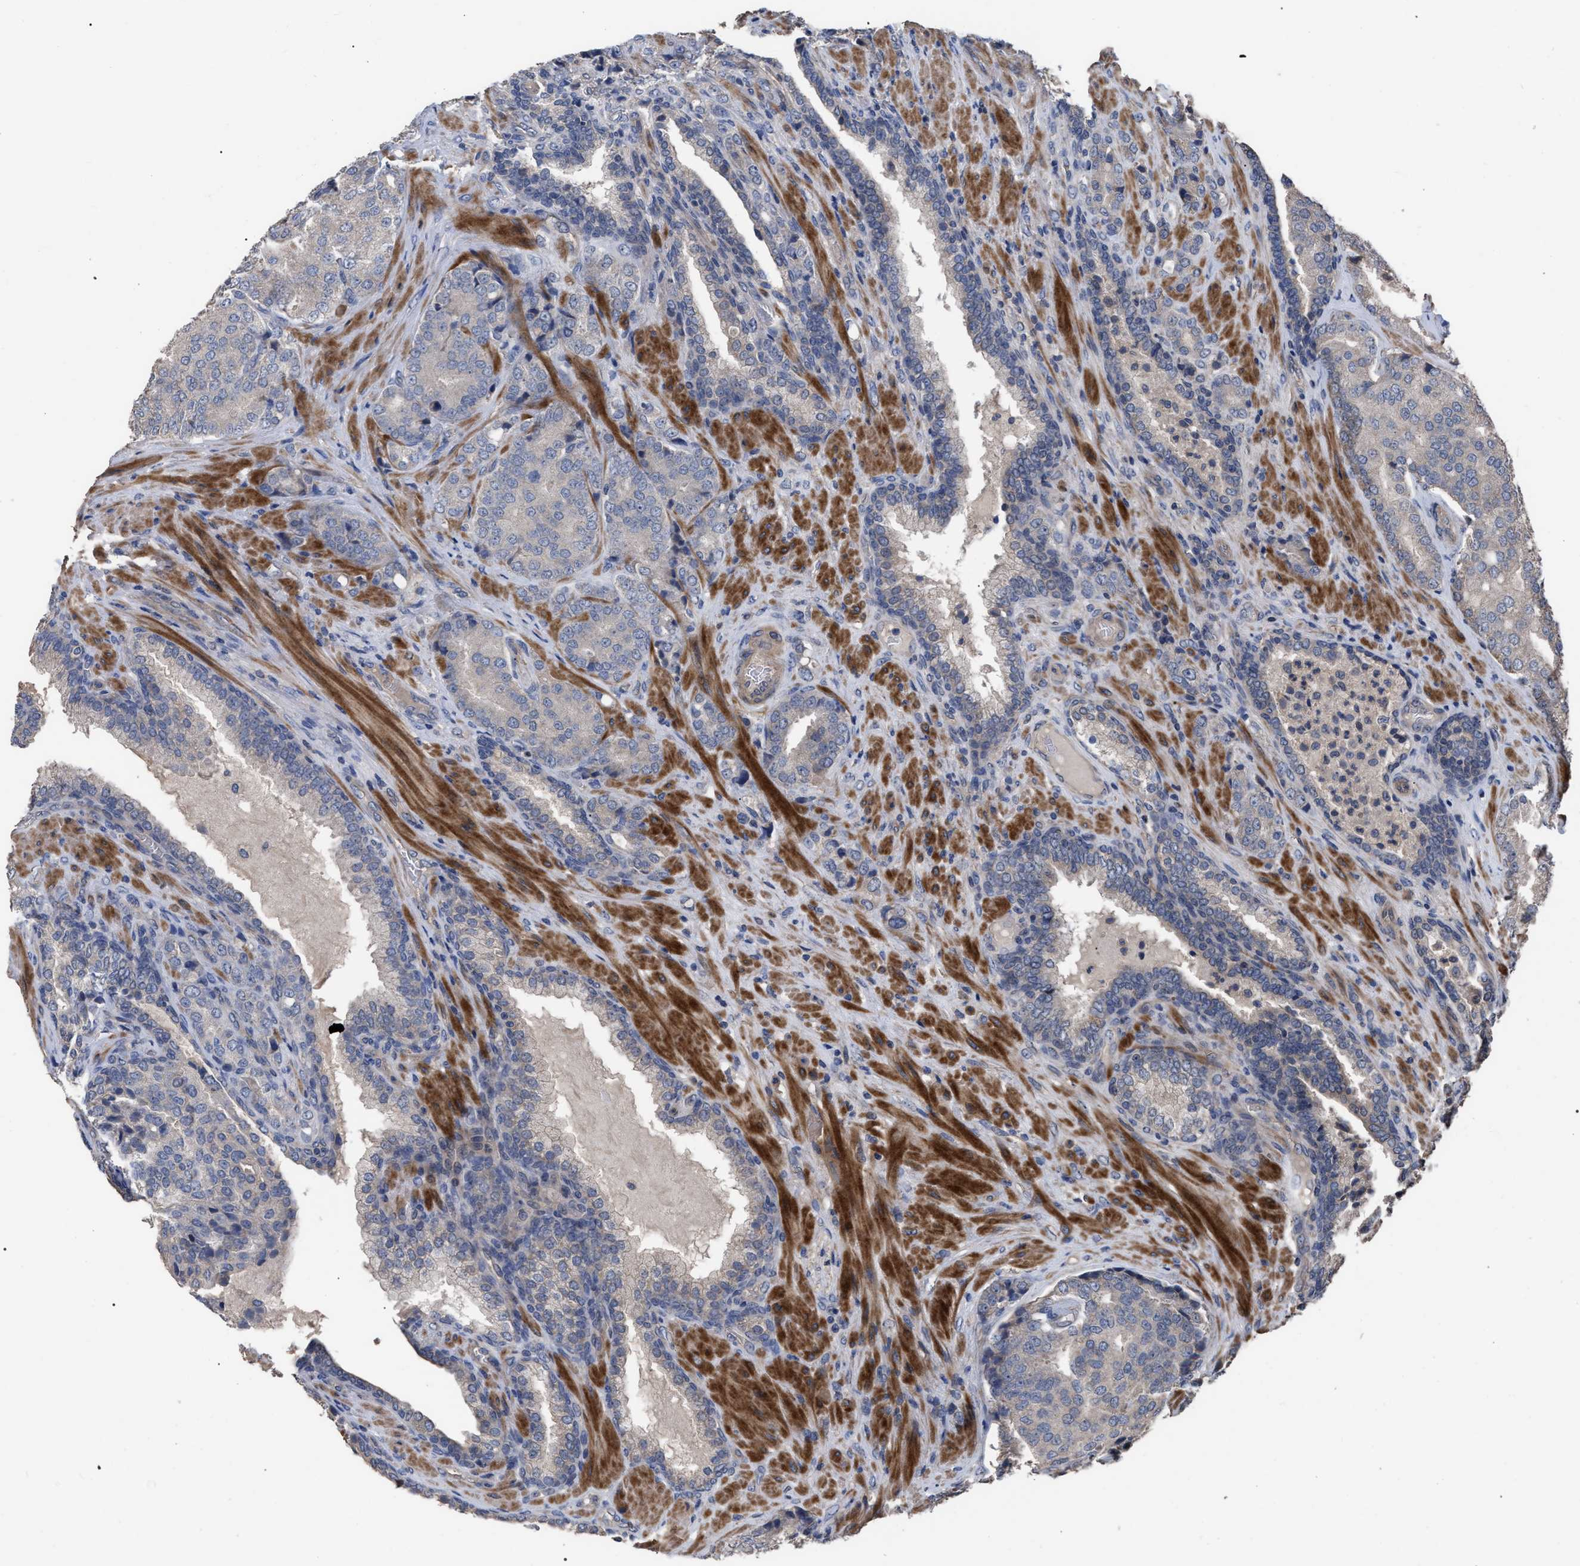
{"staining": {"intensity": "negative", "quantity": "none", "location": "none"}, "tissue": "prostate cancer", "cell_type": "Tumor cells", "image_type": "cancer", "snomed": [{"axis": "morphology", "description": "Adenocarcinoma, High grade"}, {"axis": "topography", "description": "Prostate"}], "caption": "The image demonstrates no staining of tumor cells in prostate cancer.", "gene": "BTN2A1", "patient": {"sex": "male", "age": 50}}